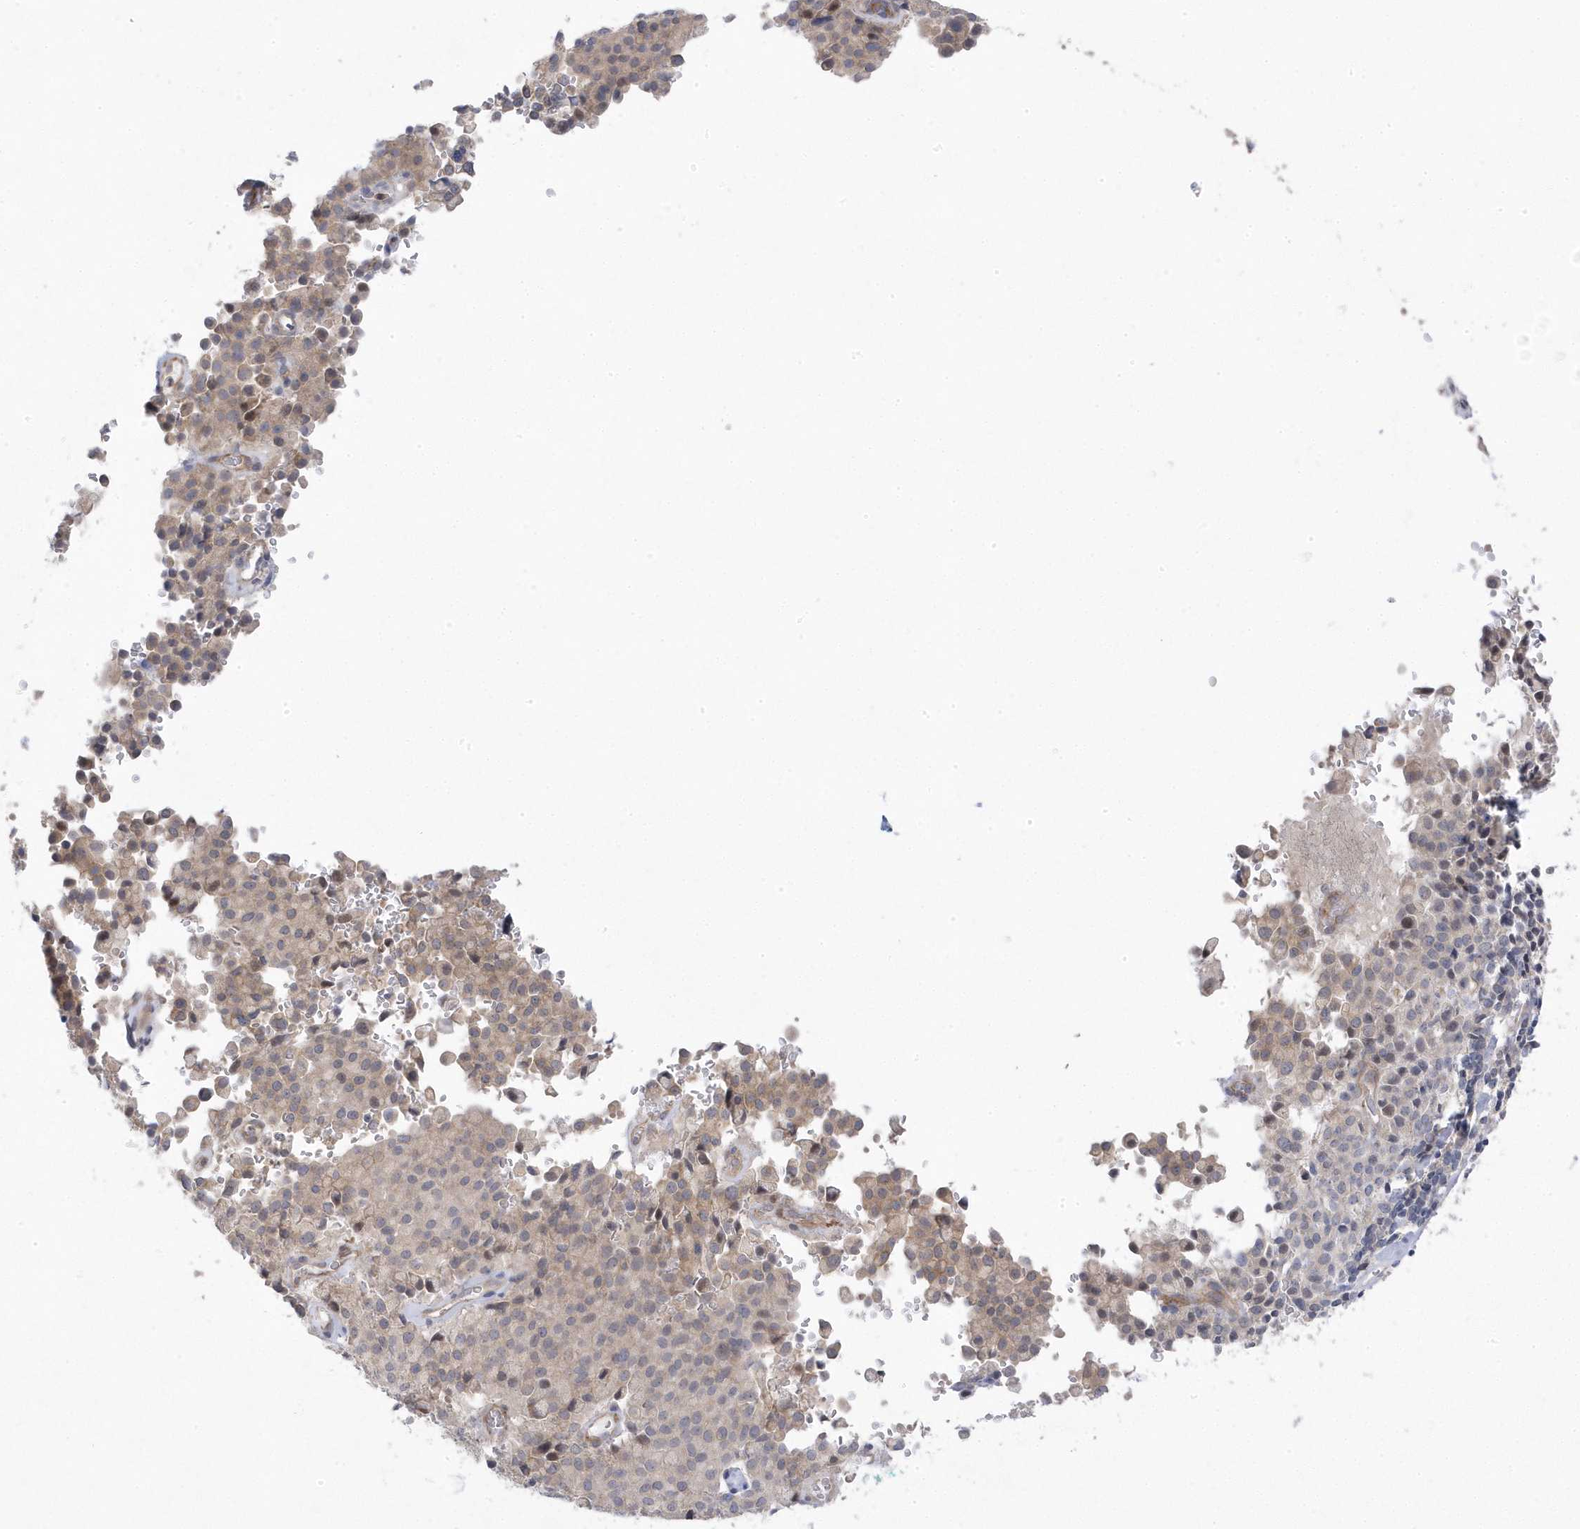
{"staining": {"intensity": "weak", "quantity": "<25%", "location": "cytoplasmic/membranous"}, "tissue": "pancreatic cancer", "cell_type": "Tumor cells", "image_type": "cancer", "snomed": [{"axis": "morphology", "description": "Adenocarcinoma, NOS"}, {"axis": "topography", "description": "Pancreas"}], "caption": "High magnification brightfield microscopy of pancreatic cancer stained with DAB (brown) and counterstained with hematoxylin (blue): tumor cells show no significant staining.", "gene": "ANAPC1", "patient": {"sex": "male", "age": 65}}